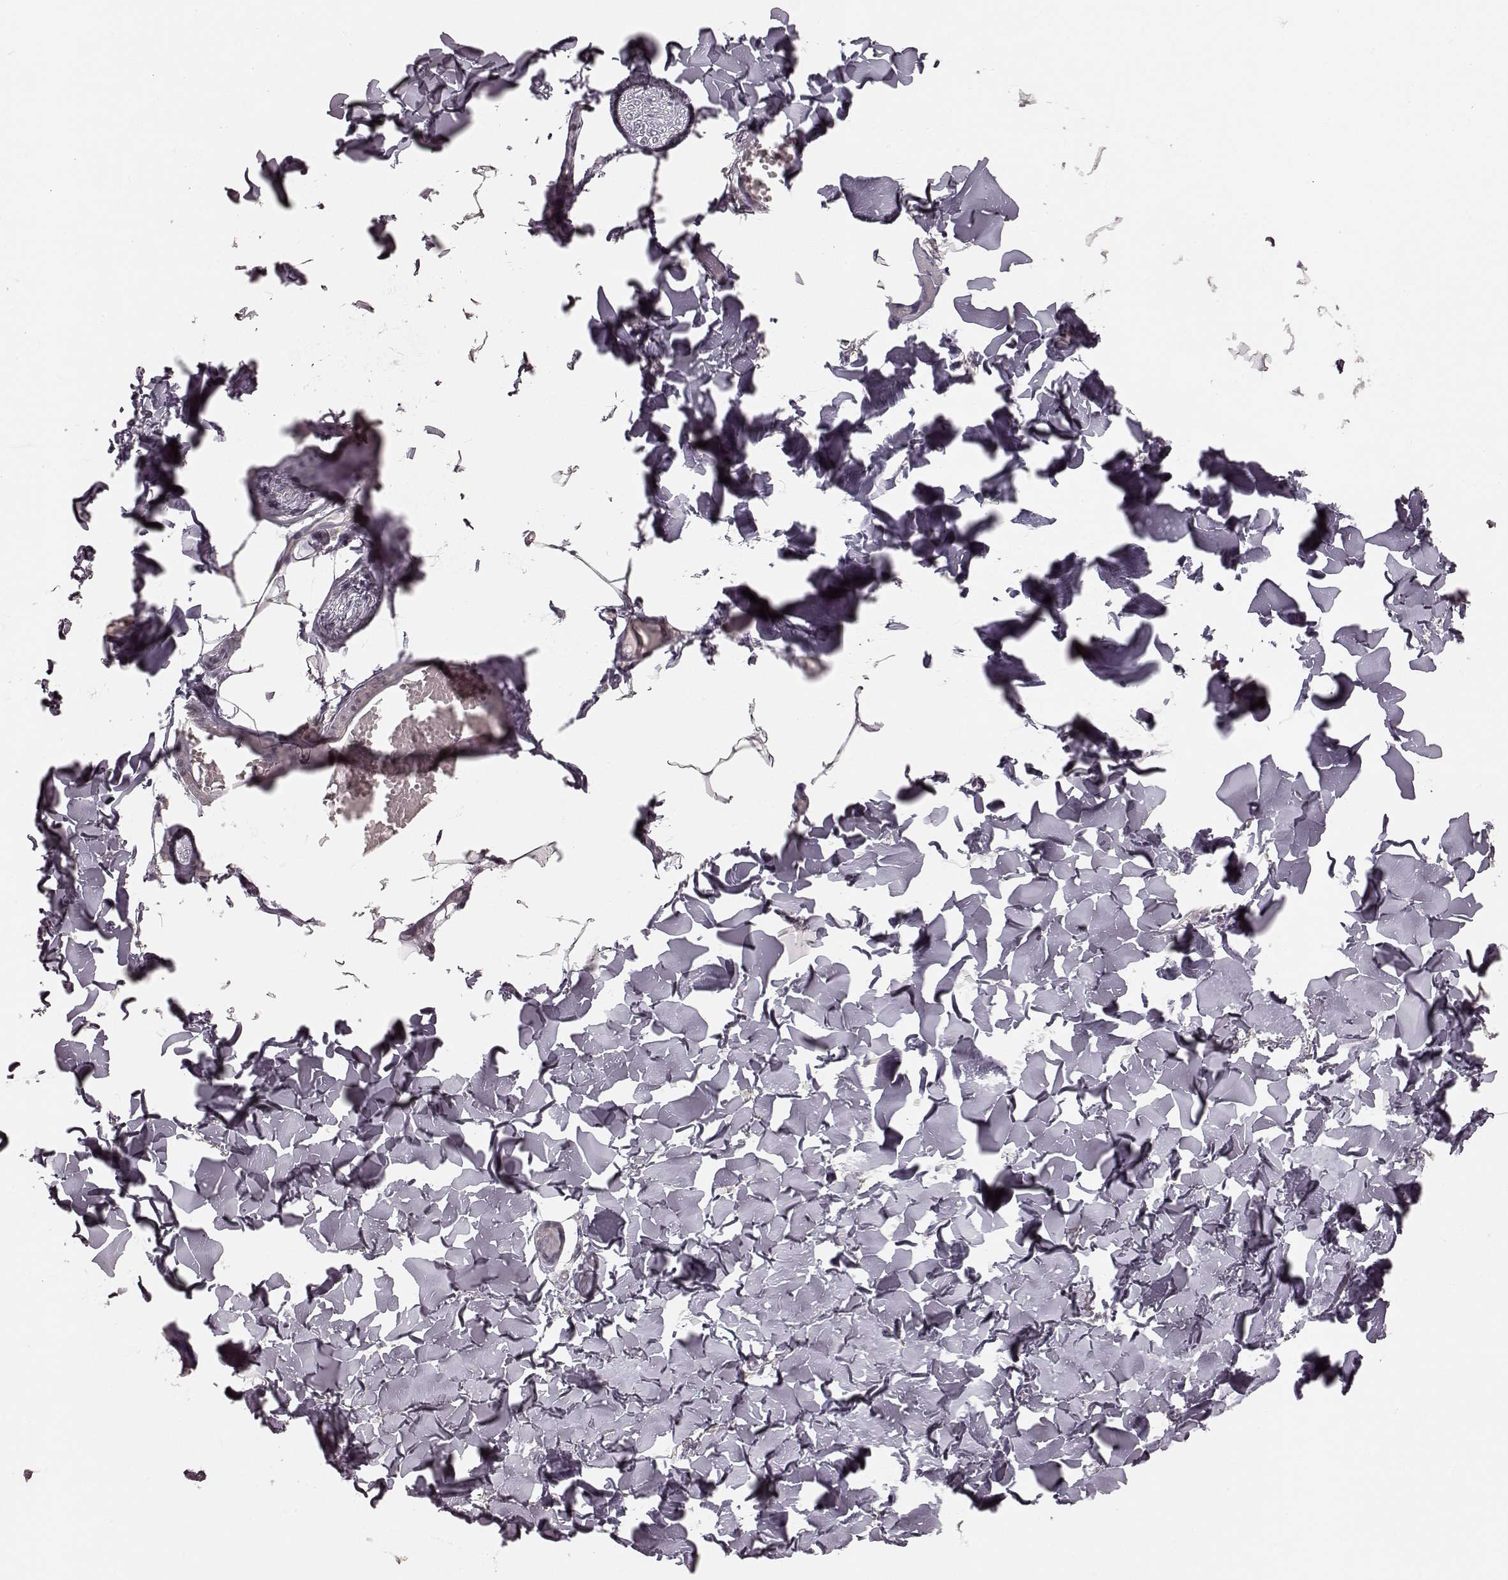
{"staining": {"intensity": "negative", "quantity": "none", "location": "none"}, "tissue": "adipose tissue", "cell_type": "Adipocytes", "image_type": "normal", "snomed": [{"axis": "morphology", "description": "Normal tissue, NOS"}, {"axis": "topography", "description": "Skin"}, {"axis": "topography", "description": "Peripheral nerve tissue"}], "caption": "Immunohistochemical staining of unremarkable adipose tissue displays no significant positivity in adipocytes. (DAB immunohistochemistry (IHC), high magnification).", "gene": "KCNJ9", "patient": {"sex": "female", "age": 45}}